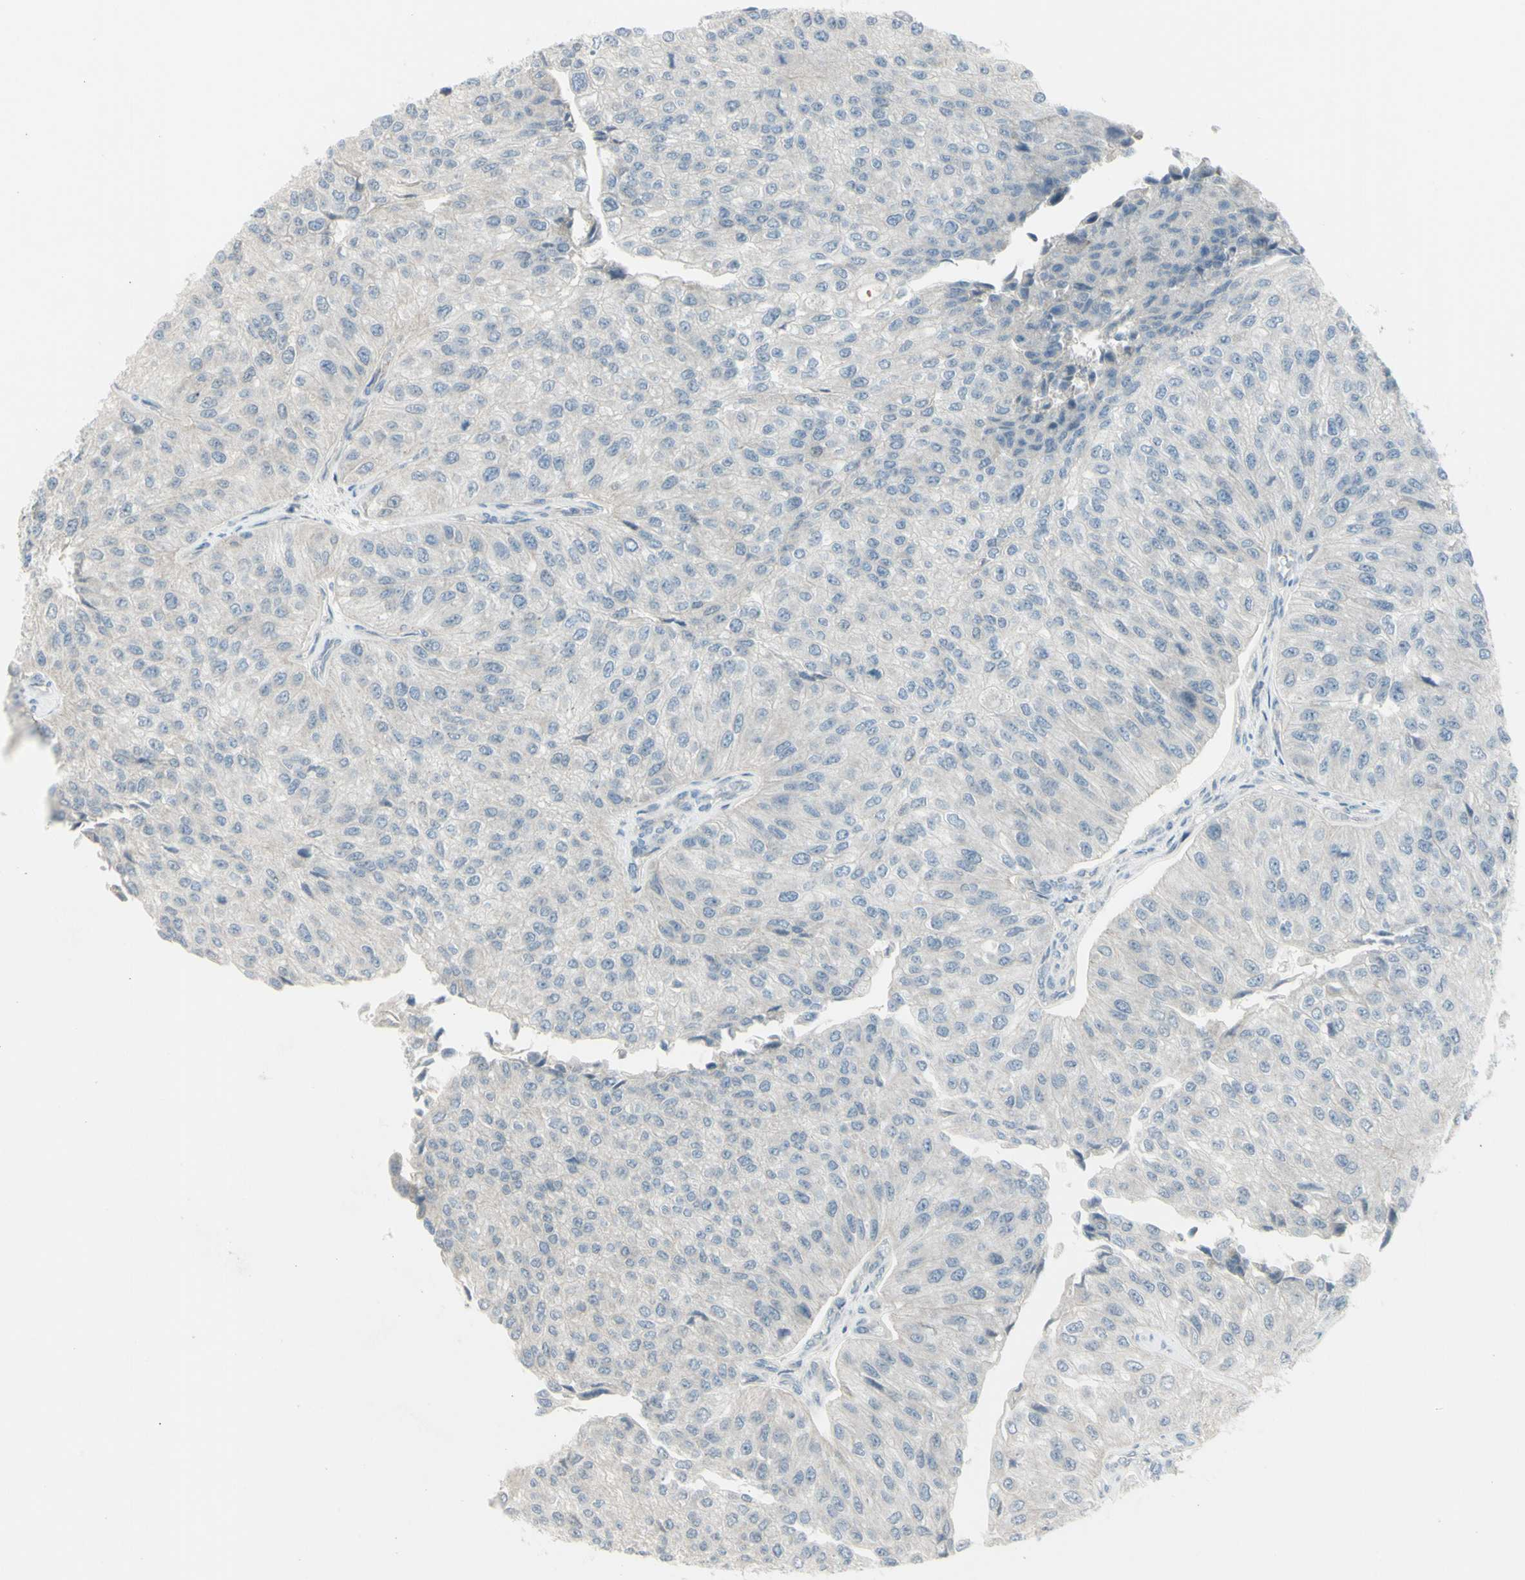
{"staining": {"intensity": "negative", "quantity": "none", "location": "none"}, "tissue": "urothelial cancer", "cell_type": "Tumor cells", "image_type": "cancer", "snomed": [{"axis": "morphology", "description": "Urothelial carcinoma, High grade"}, {"axis": "topography", "description": "Kidney"}, {"axis": "topography", "description": "Urinary bladder"}], "caption": "Tumor cells show no significant protein expression in urothelial carcinoma (high-grade).", "gene": "SH3GL2", "patient": {"sex": "male", "age": 77}}